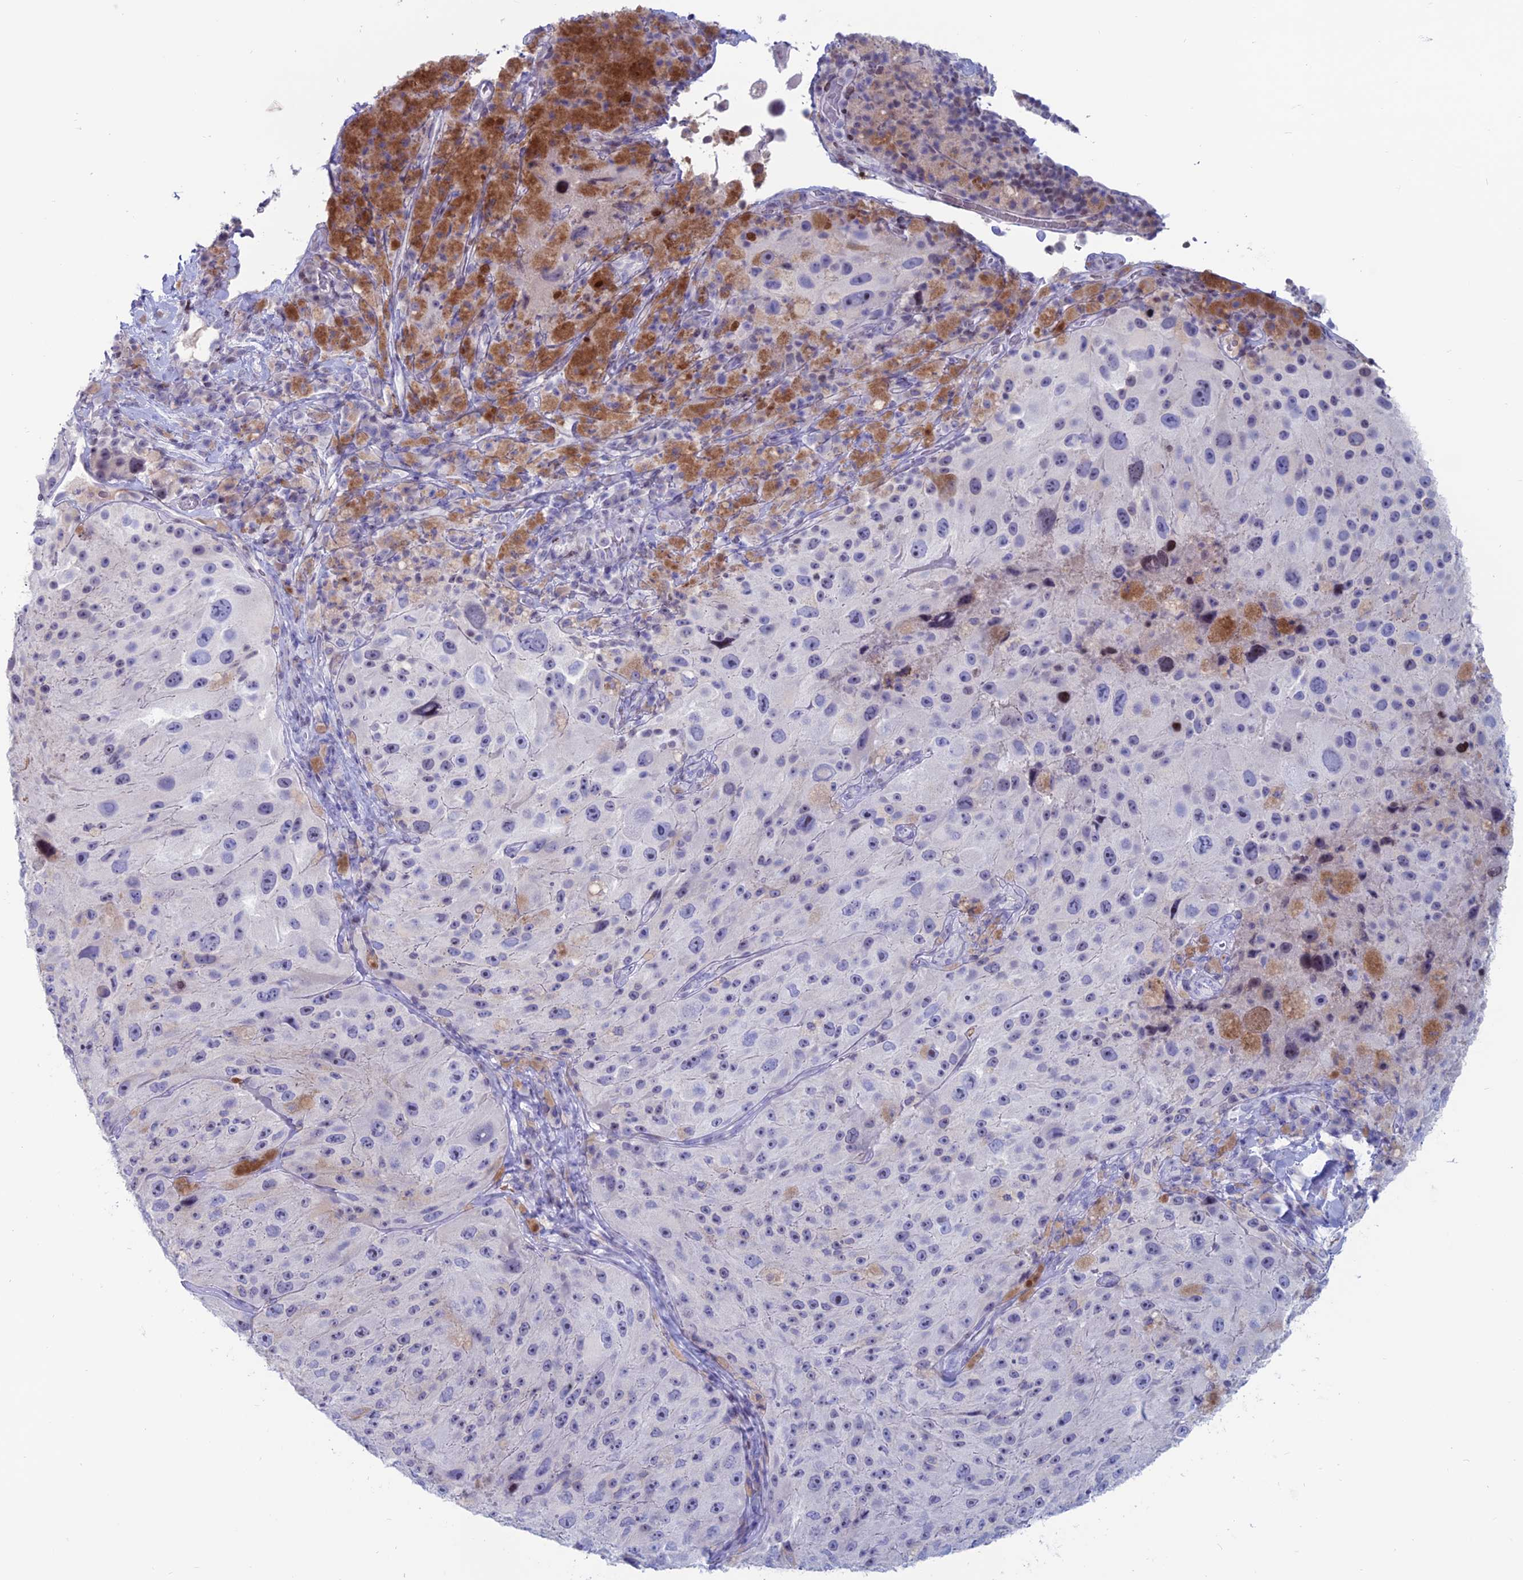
{"staining": {"intensity": "negative", "quantity": "none", "location": "none"}, "tissue": "melanoma", "cell_type": "Tumor cells", "image_type": "cancer", "snomed": [{"axis": "morphology", "description": "Malignant melanoma, Metastatic site"}, {"axis": "topography", "description": "Lymph node"}], "caption": "High magnification brightfield microscopy of malignant melanoma (metastatic site) stained with DAB (brown) and counterstained with hematoxylin (blue): tumor cells show no significant staining.", "gene": "CERS6", "patient": {"sex": "male", "age": 62}}